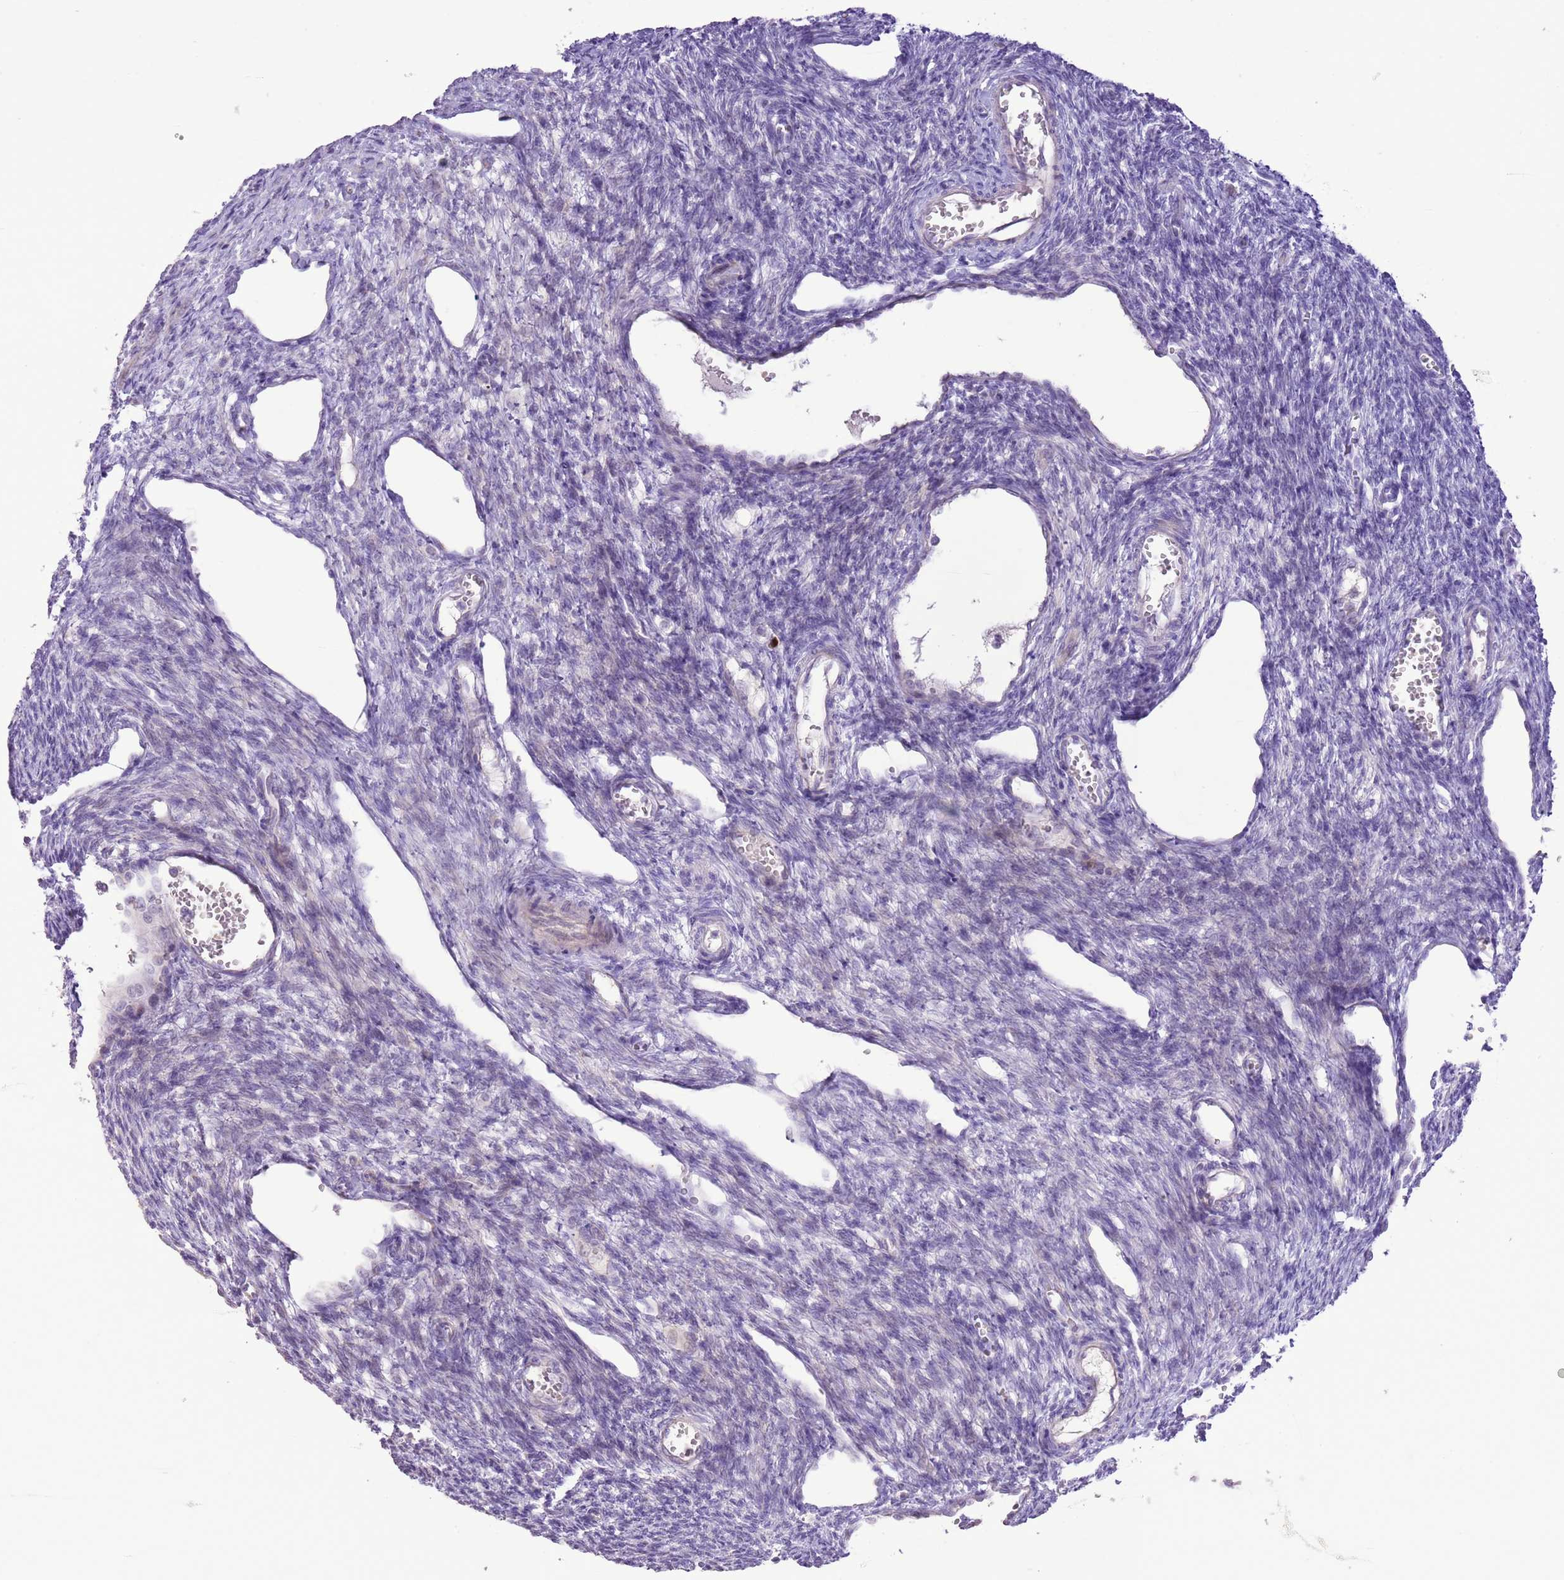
{"staining": {"intensity": "negative", "quantity": "none", "location": "none"}, "tissue": "ovary", "cell_type": "Ovarian stroma cells", "image_type": "normal", "snomed": [{"axis": "morphology", "description": "Normal tissue, NOS"}, {"axis": "morphology", "description": "Cyst, NOS"}, {"axis": "topography", "description": "Ovary"}], "caption": "High power microscopy histopathology image of an IHC histopathology image of unremarkable ovary, revealing no significant staining in ovarian stroma cells. (DAB immunohistochemistry (IHC) with hematoxylin counter stain).", "gene": "GMNN", "patient": {"sex": "female", "age": 33}}